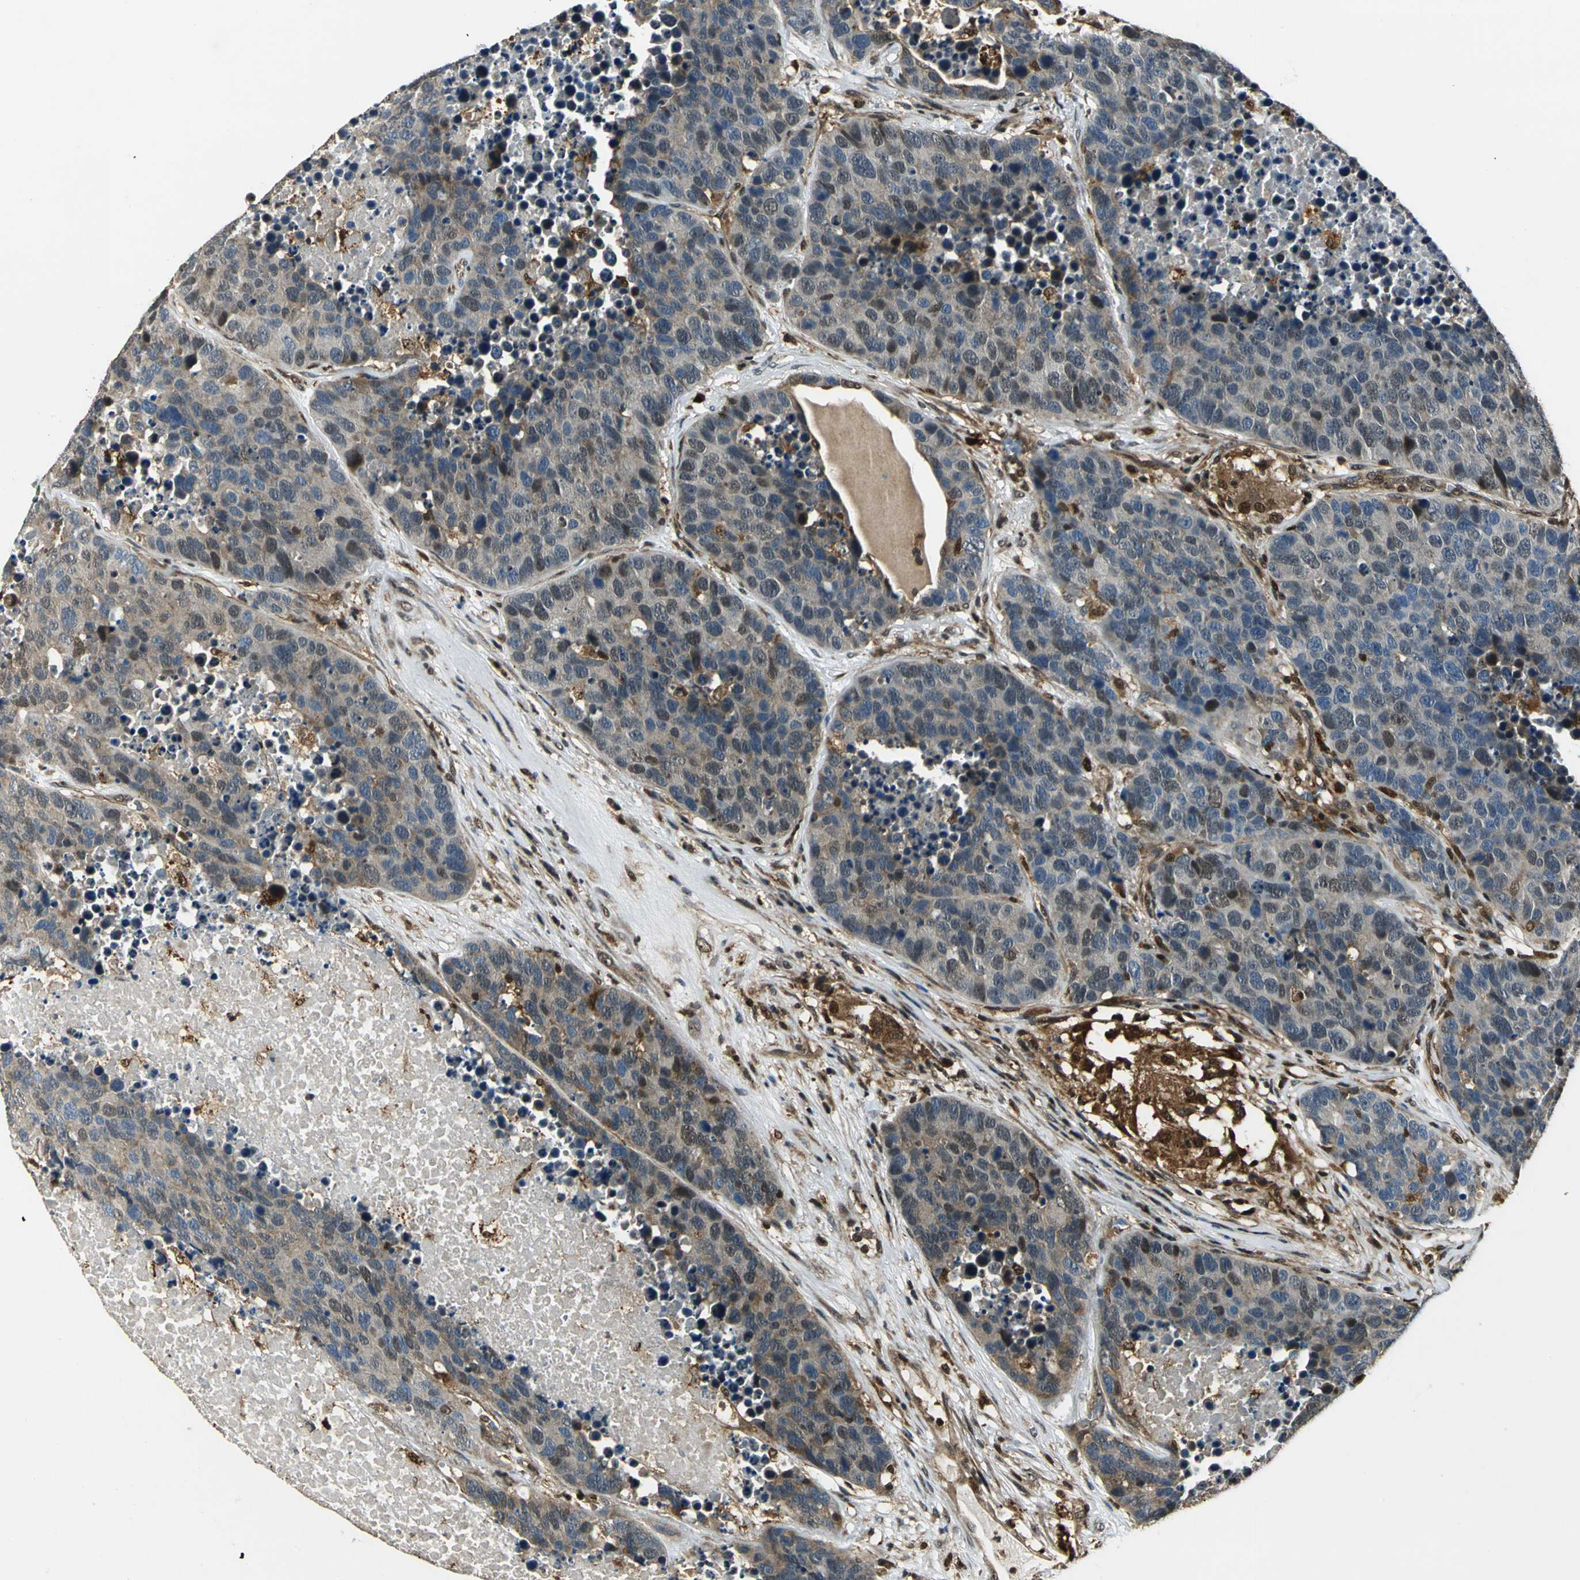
{"staining": {"intensity": "weak", "quantity": "25%-75%", "location": "cytoplasmic/membranous"}, "tissue": "carcinoid", "cell_type": "Tumor cells", "image_type": "cancer", "snomed": [{"axis": "morphology", "description": "Carcinoid, malignant, NOS"}, {"axis": "topography", "description": "Lung"}], "caption": "The photomicrograph displays immunohistochemical staining of carcinoid. There is weak cytoplasmic/membranous staining is present in about 25%-75% of tumor cells. The protein is shown in brown color, while the nuclei are stained blue.", "gene": "PPP1R13L", "patient": {"sex": "male", "age": 60}}